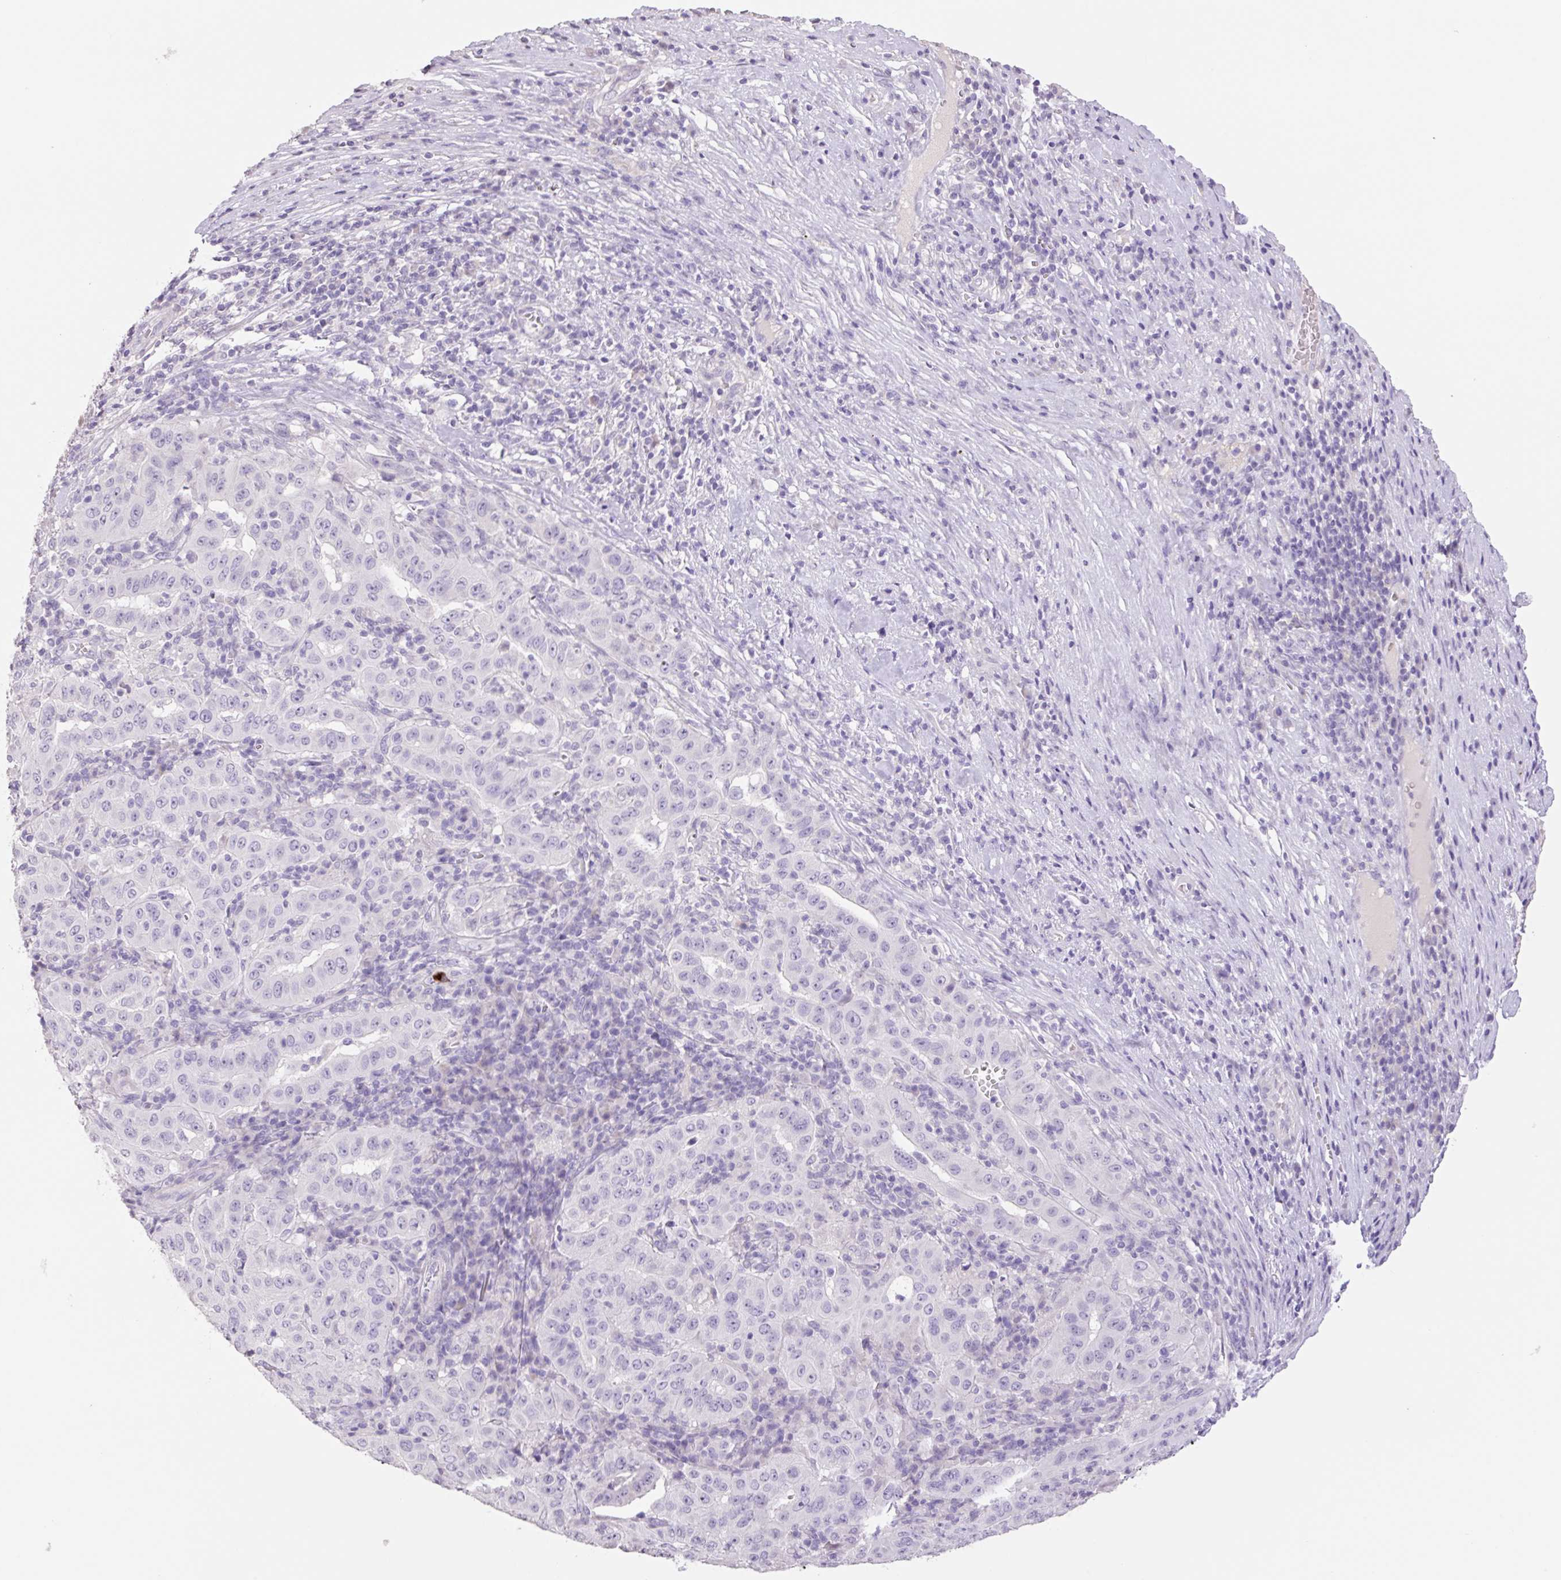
{"staining": {"intensity": "negative", "quantity": "none", "location": "none"}, "tissue": "pancreatic cancer", "cell_type": "Tumor cells", "image_type": "cancer", "snomed": [{"axis": "morphology", "description": "Adenocarcinoma, NOS"}, {"axis": "topography", "description": "Pancreas"}], "caption": "This is an immunohistochemistry image of human adenocarcinoma (pancreatic). There is no positivity in tumor cells.", "gene": "HCRTR2", "patient": {"sex": "male", "age": 63}}